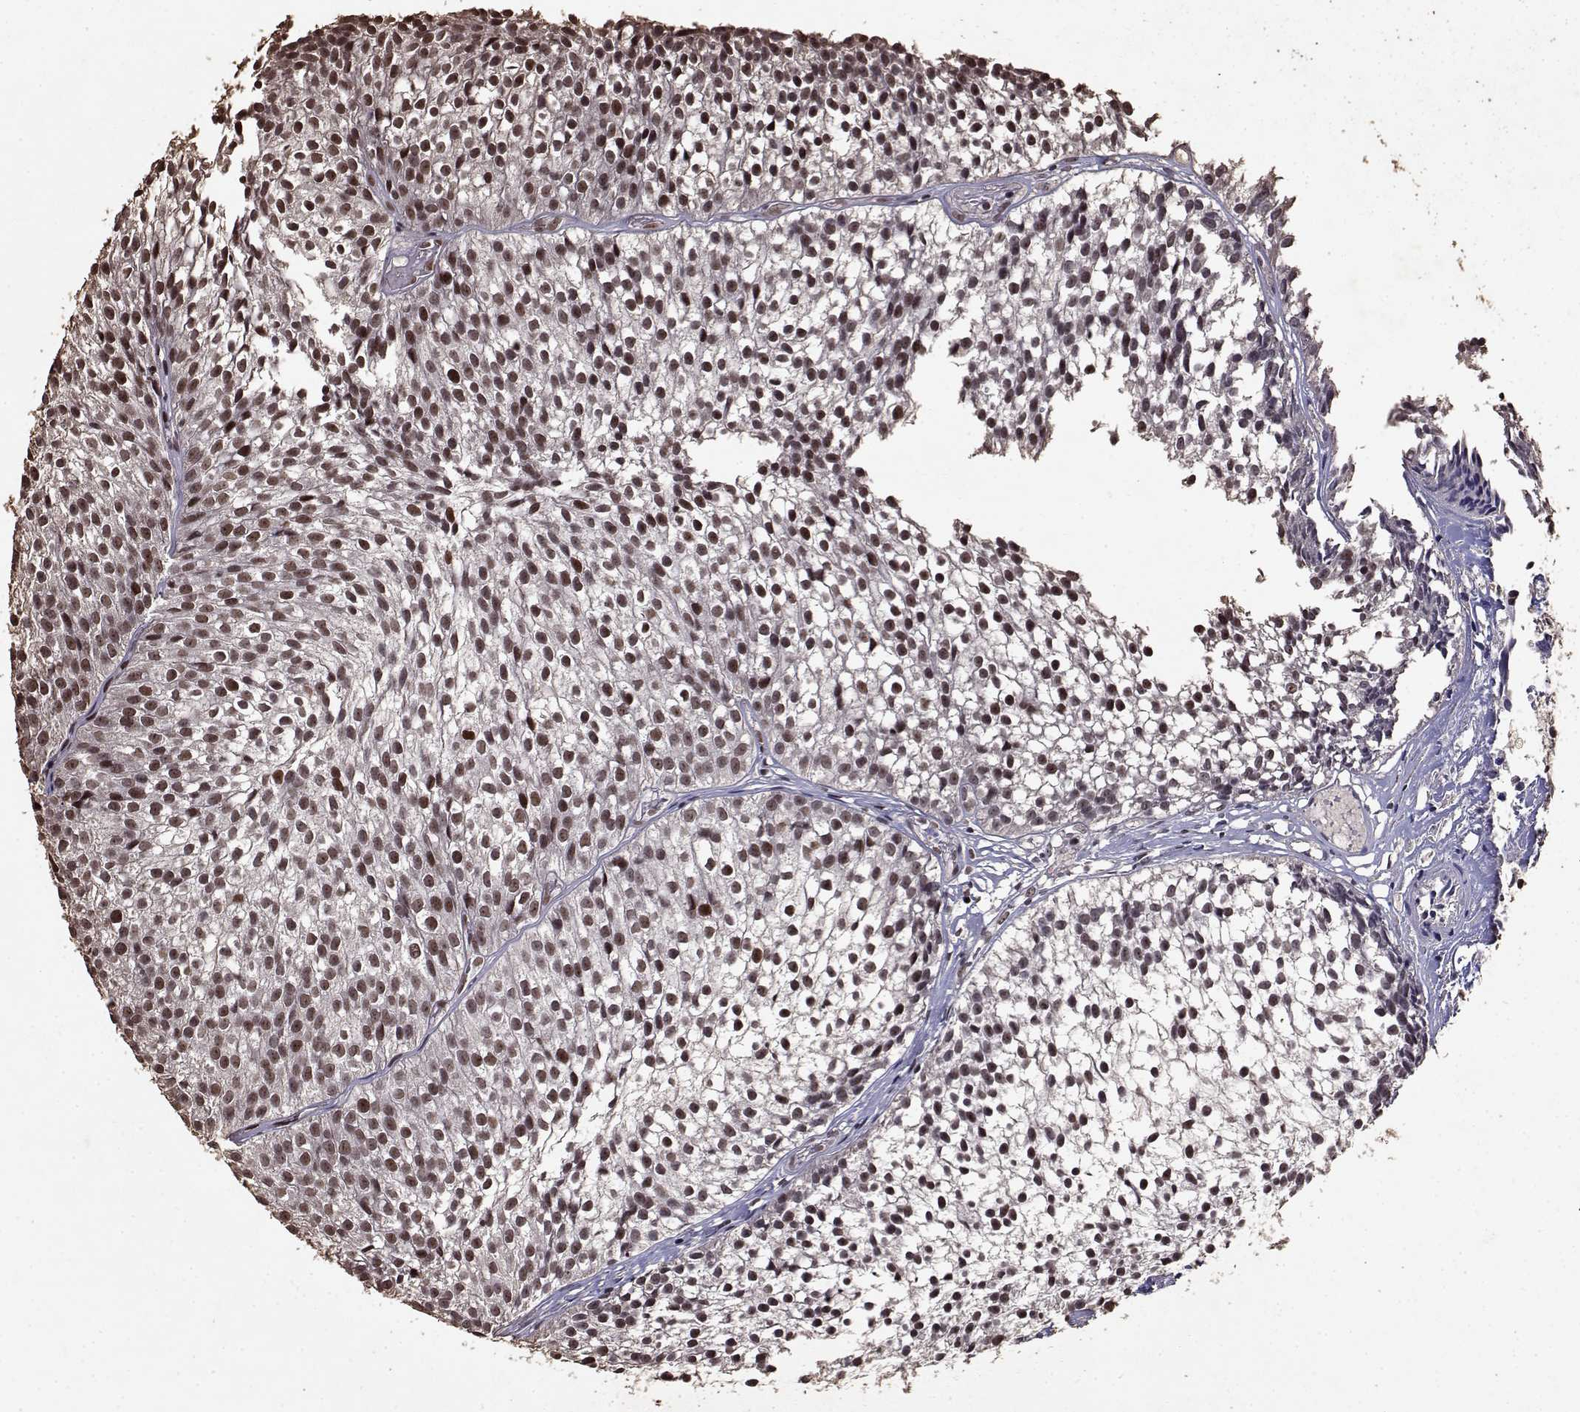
{"staining": {"intensity": "strong", "quantity": ">75%", "location": "nuclear"}, "tissue": "urothelial cancer", "cell_type": "Tumor cells", "image_type": "cancer", "snomed": [{"axis": "morphology", "description": "Urothelial carcinoma, Low grade"}, {"axis": "topography", "description": "Urinary bladder"}], "caption": "Immunohistochemical staining of urothelial cancer exhibits high levels of strong nuclear protein expression in about >75% of tumor cells.", "gene": "TOE1", "patient": {"sex": "male", "age": 63}}